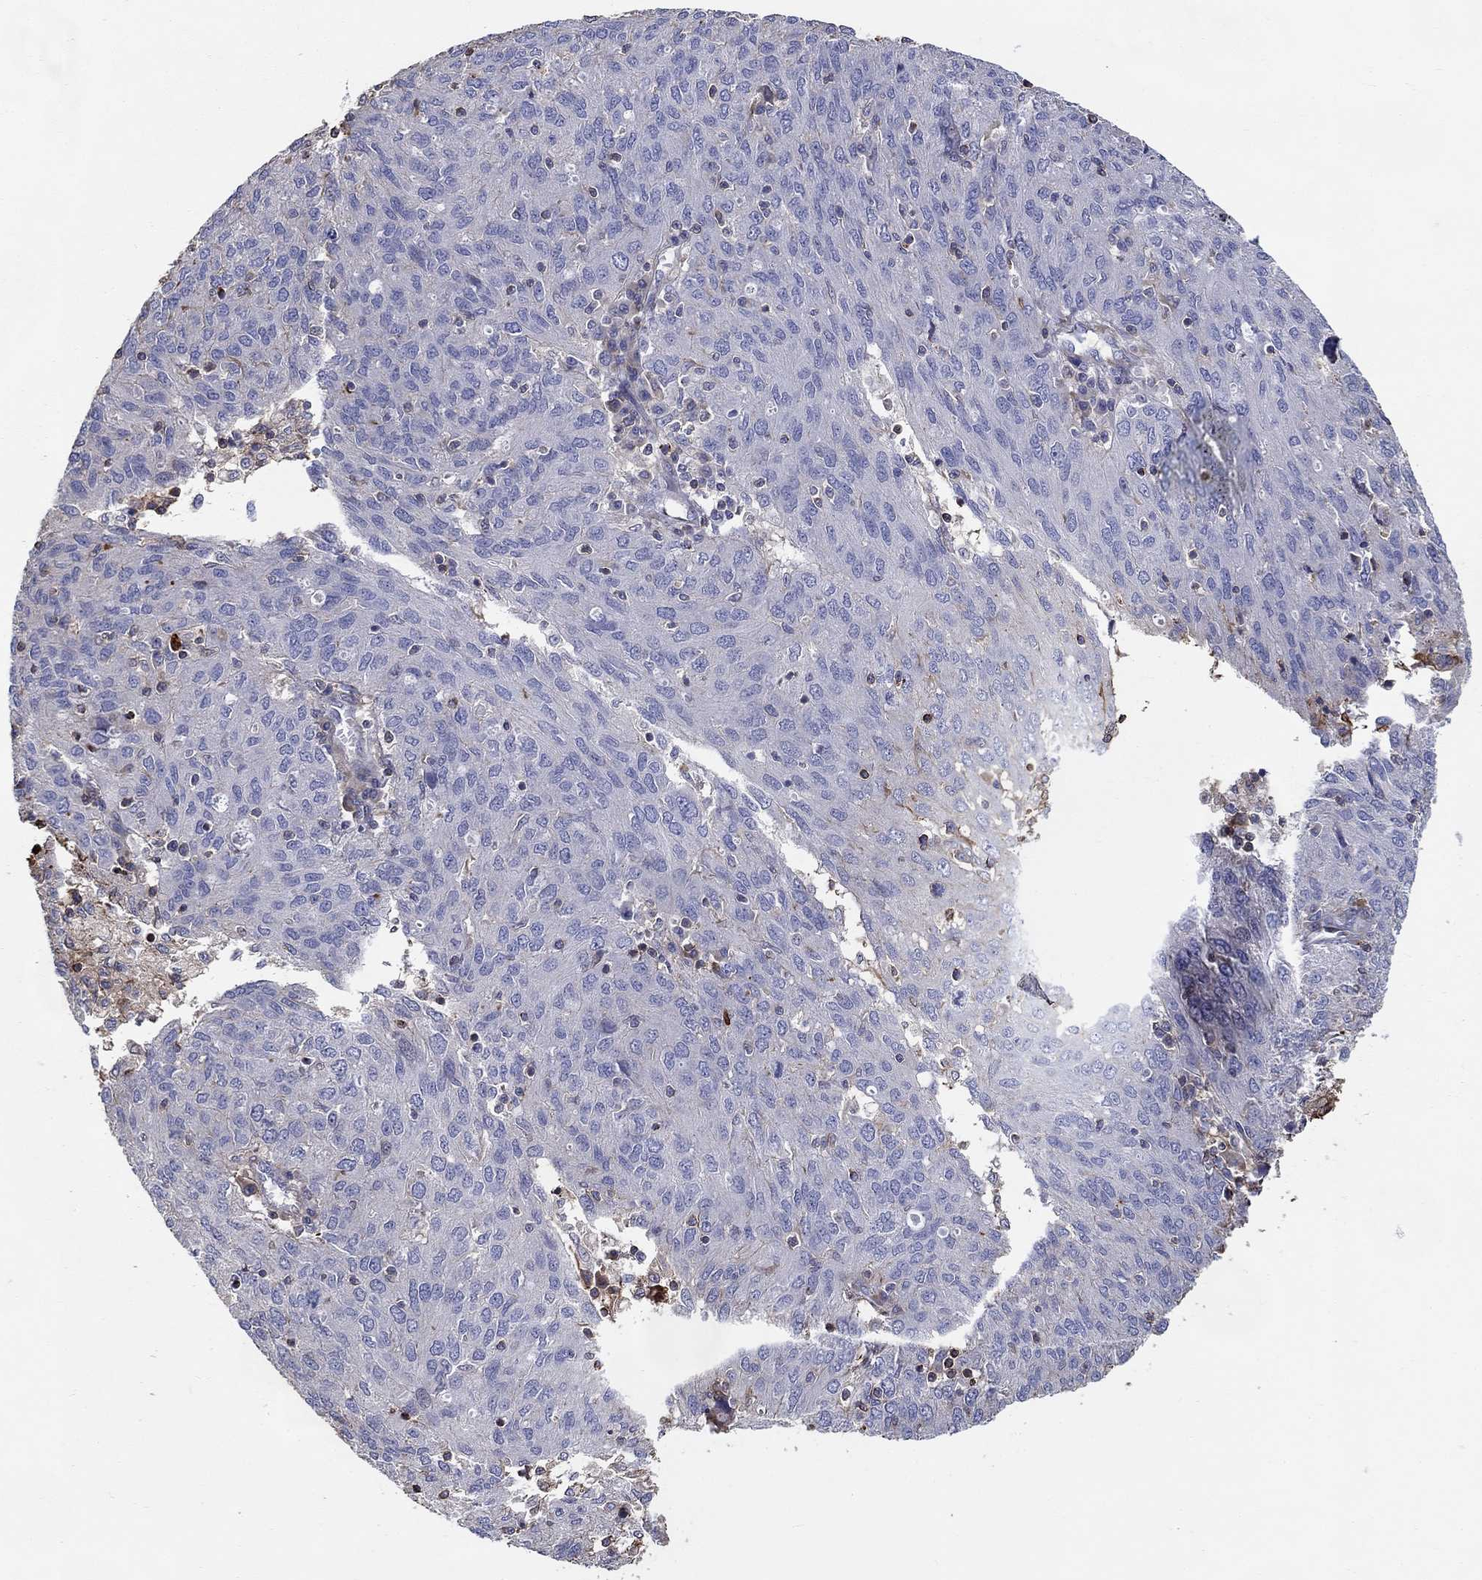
{"staining": {"intensity": "negative", "quantity": "none", "location": "none"}, "tissue": "ovarian cancer", "cell_type": "Tumor cells", "image_type": "cancer", "snomed": [{"axis": "morphology", "description": "Carcinoma, endometroid"}, {"axis": "topography", "description": "Ovary"}], "caption": "Immunohistochemistry of human ovarian cancer reveals no expression in tumor cells.", "gene": "NPHP1", "patient": {"sex": "female", "age": 50}}